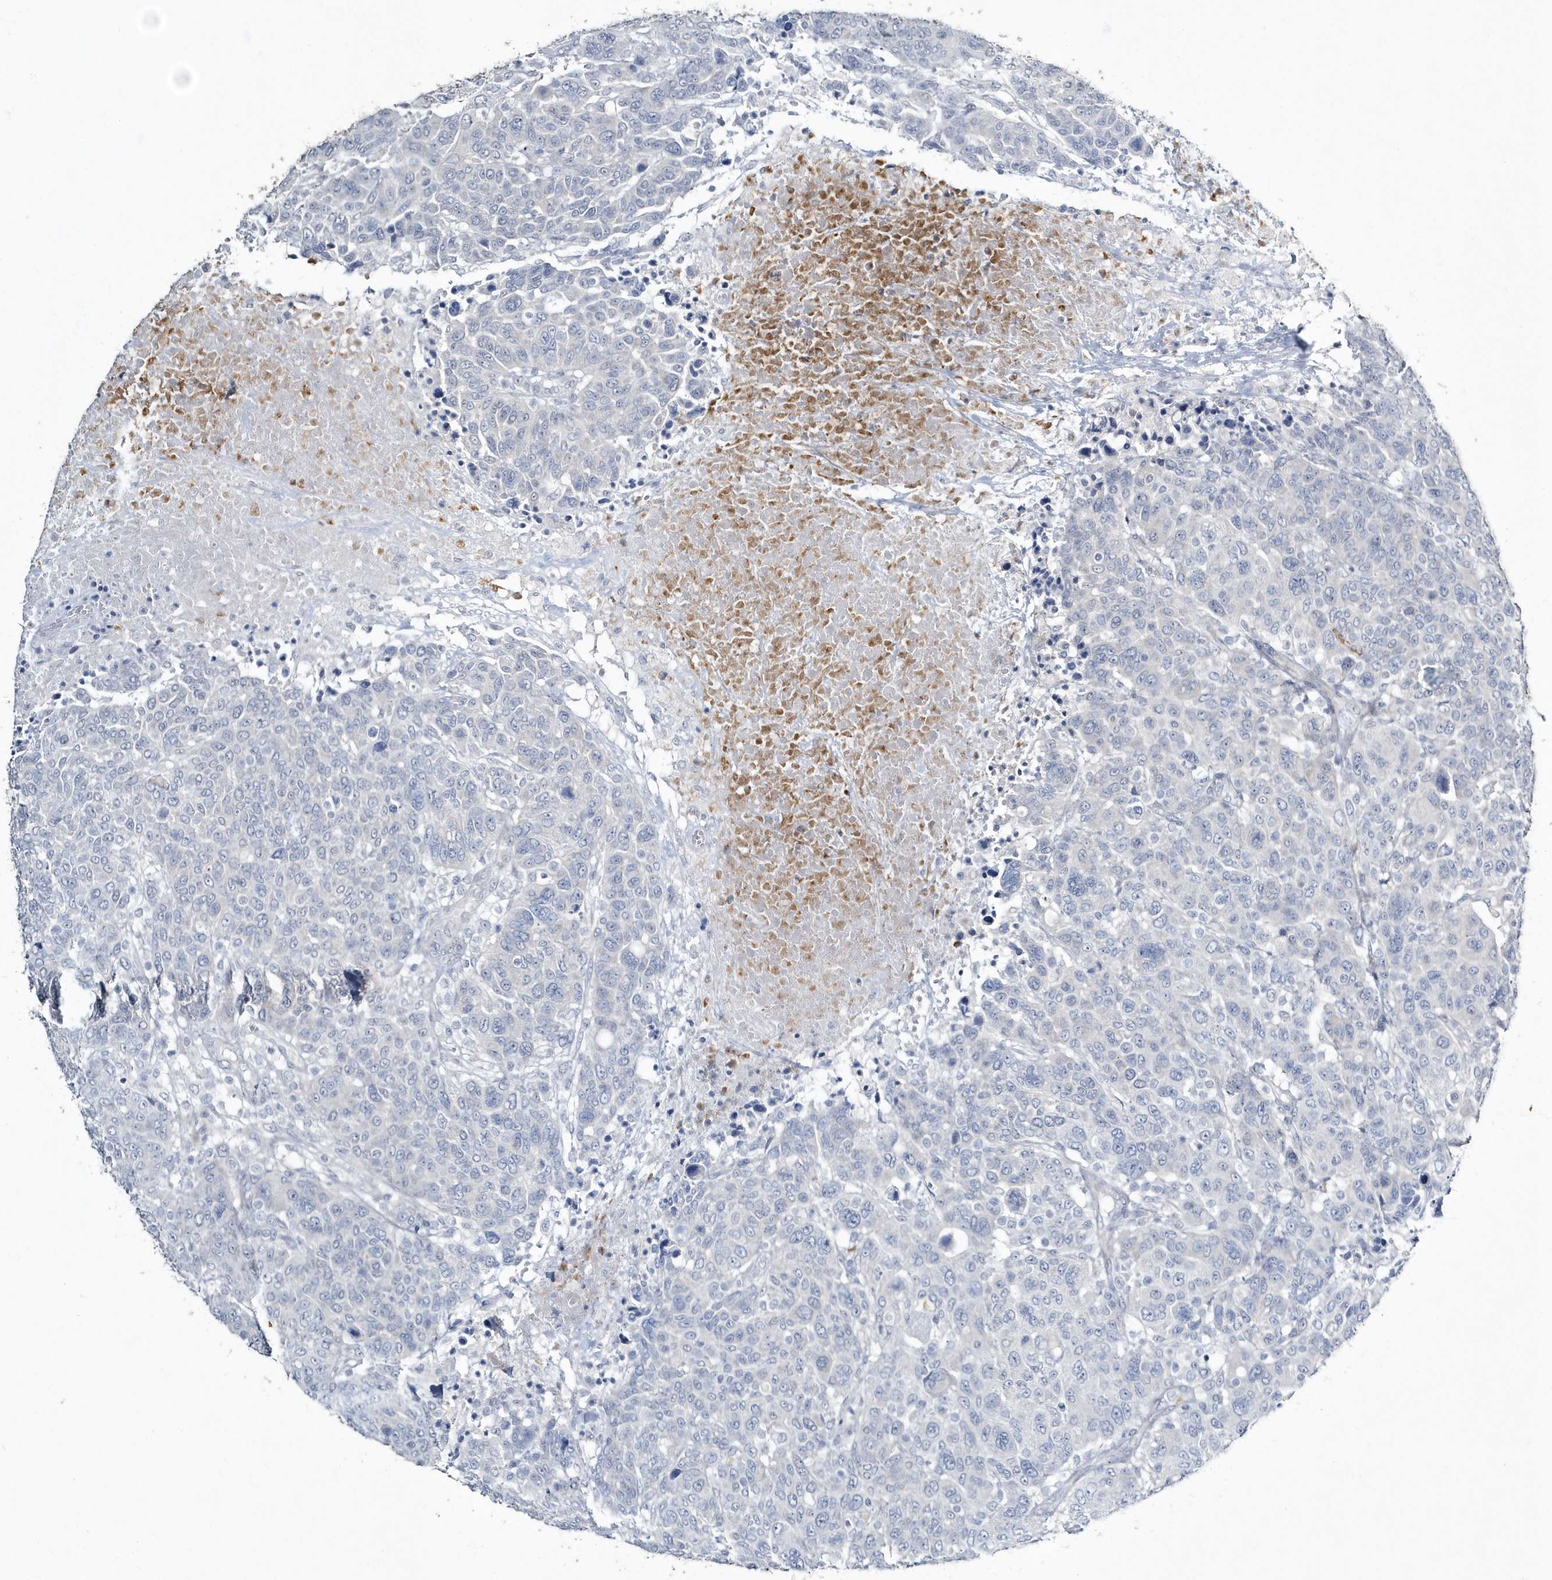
{"staining": {"intensity": "negative", "quantity": "none", "location": "none"}, "tissue": "breast cancer", "cell_type": "Tumor cells", "image_type": "cancer", "snomed": [{"axis": "morphology", "description": "Duct carcinoma"}, {"axis": "topography", "description": "Breast"}], "caption": "Protein analysis of breast cancer (intraductal carcinoma) demonstrates no significant expression in tumor cells. (DAB immunohistochemistry visualized using brightfield microscopy, high magnification).", "gene": "MYOT", "patient": {"sex": "female", "age": 37}}